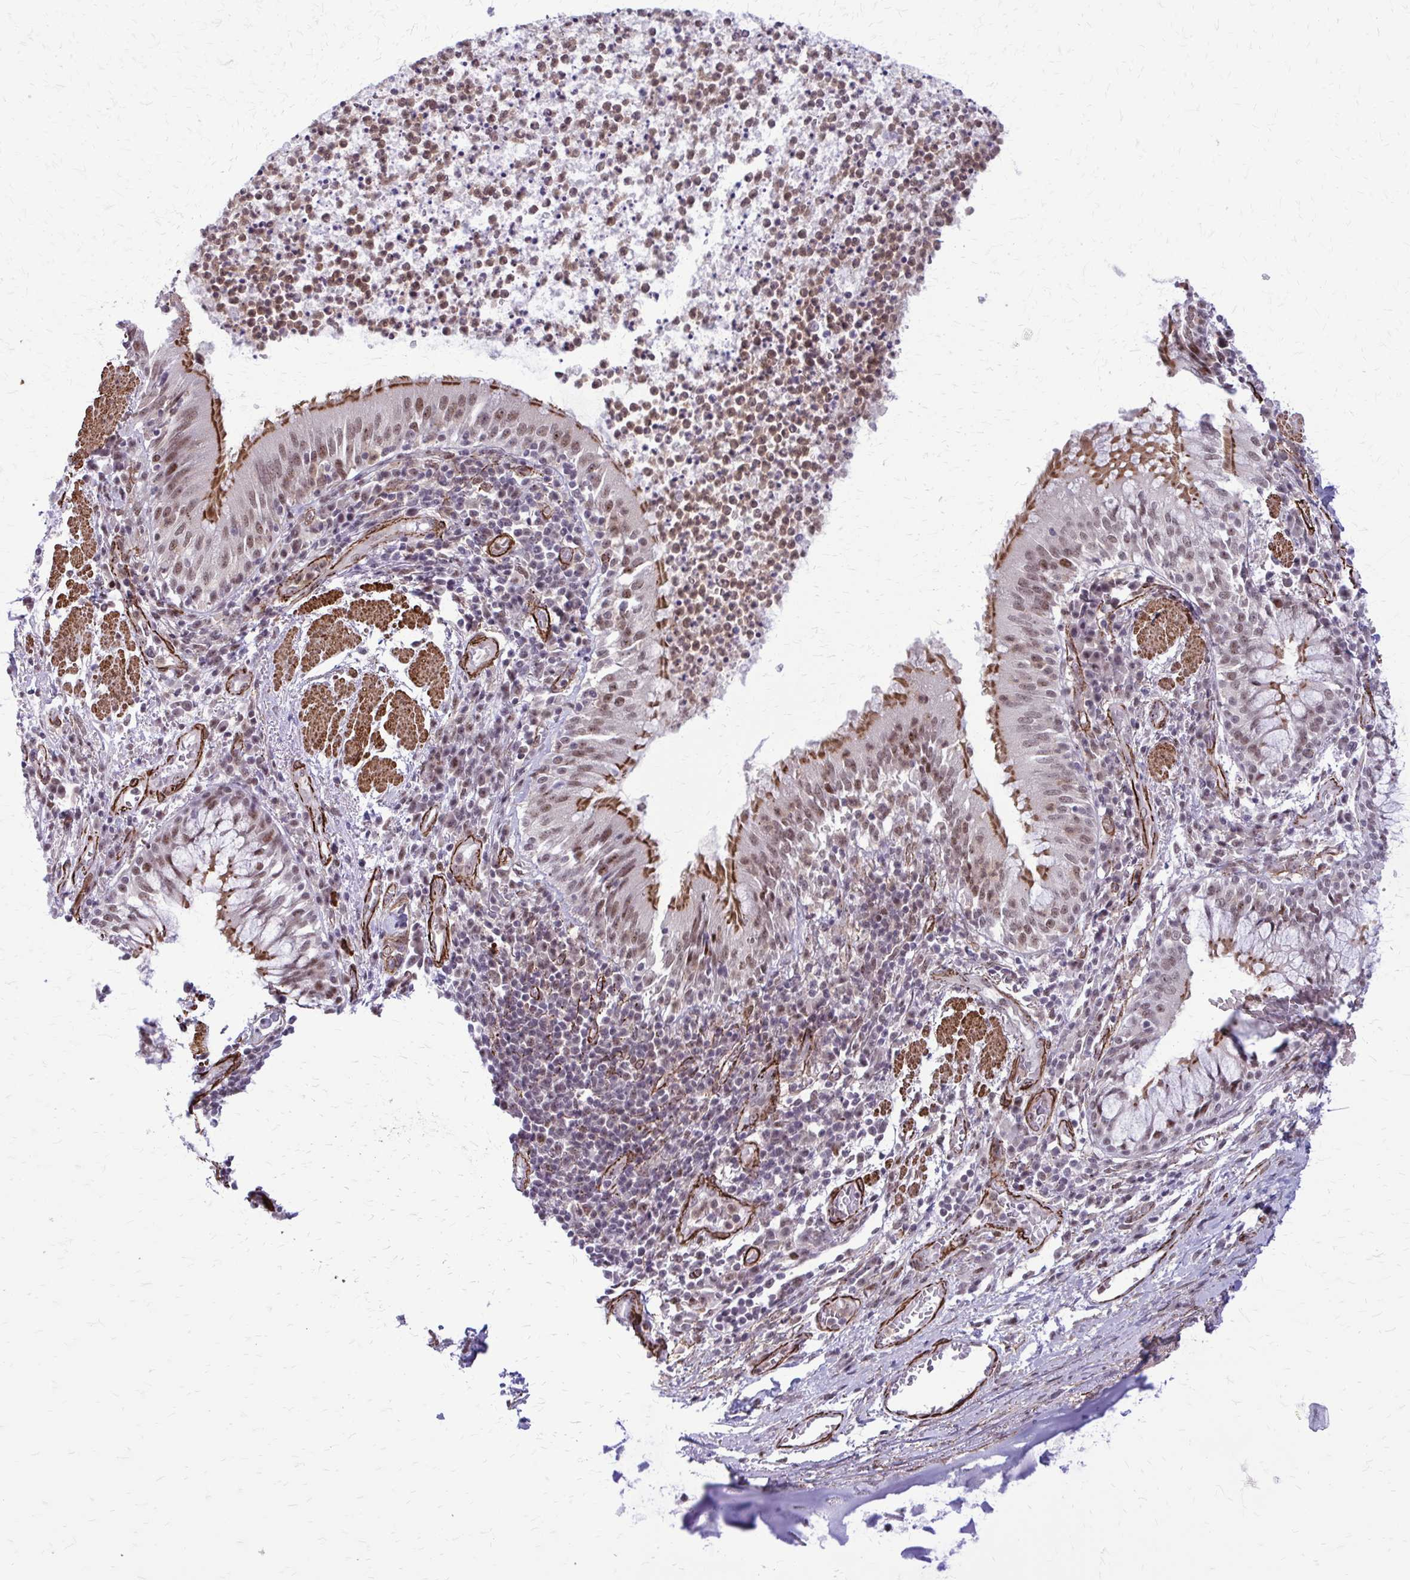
{"staining": {"intensity": "strong", "quantity": "25%-75%", "location": "cytoplasmic/membranous,nuclear"}, "tissue": "bronchus", "cell_type": "Respiratory epithelial cells", "image_type": "normal", "snomed": [{"axis": "morphology", "description": "Normal tissue, NOS"}, {"axis": "topography", "description": "Lymph node"}, {"axis": "topography", "description": "Bronchus"}], "caption": "A high amount of strong cytoplasmic/membranous,nuclear staining is identified in about 25%-75% of respiratory epithelial cells in unremarkable bronchus. Immunohistochemistry (ihc) stains the protein in brown and the nuclei are stained blue.", "gene": "NRBF2", "patient": {"sex": "male", "age": 56}}